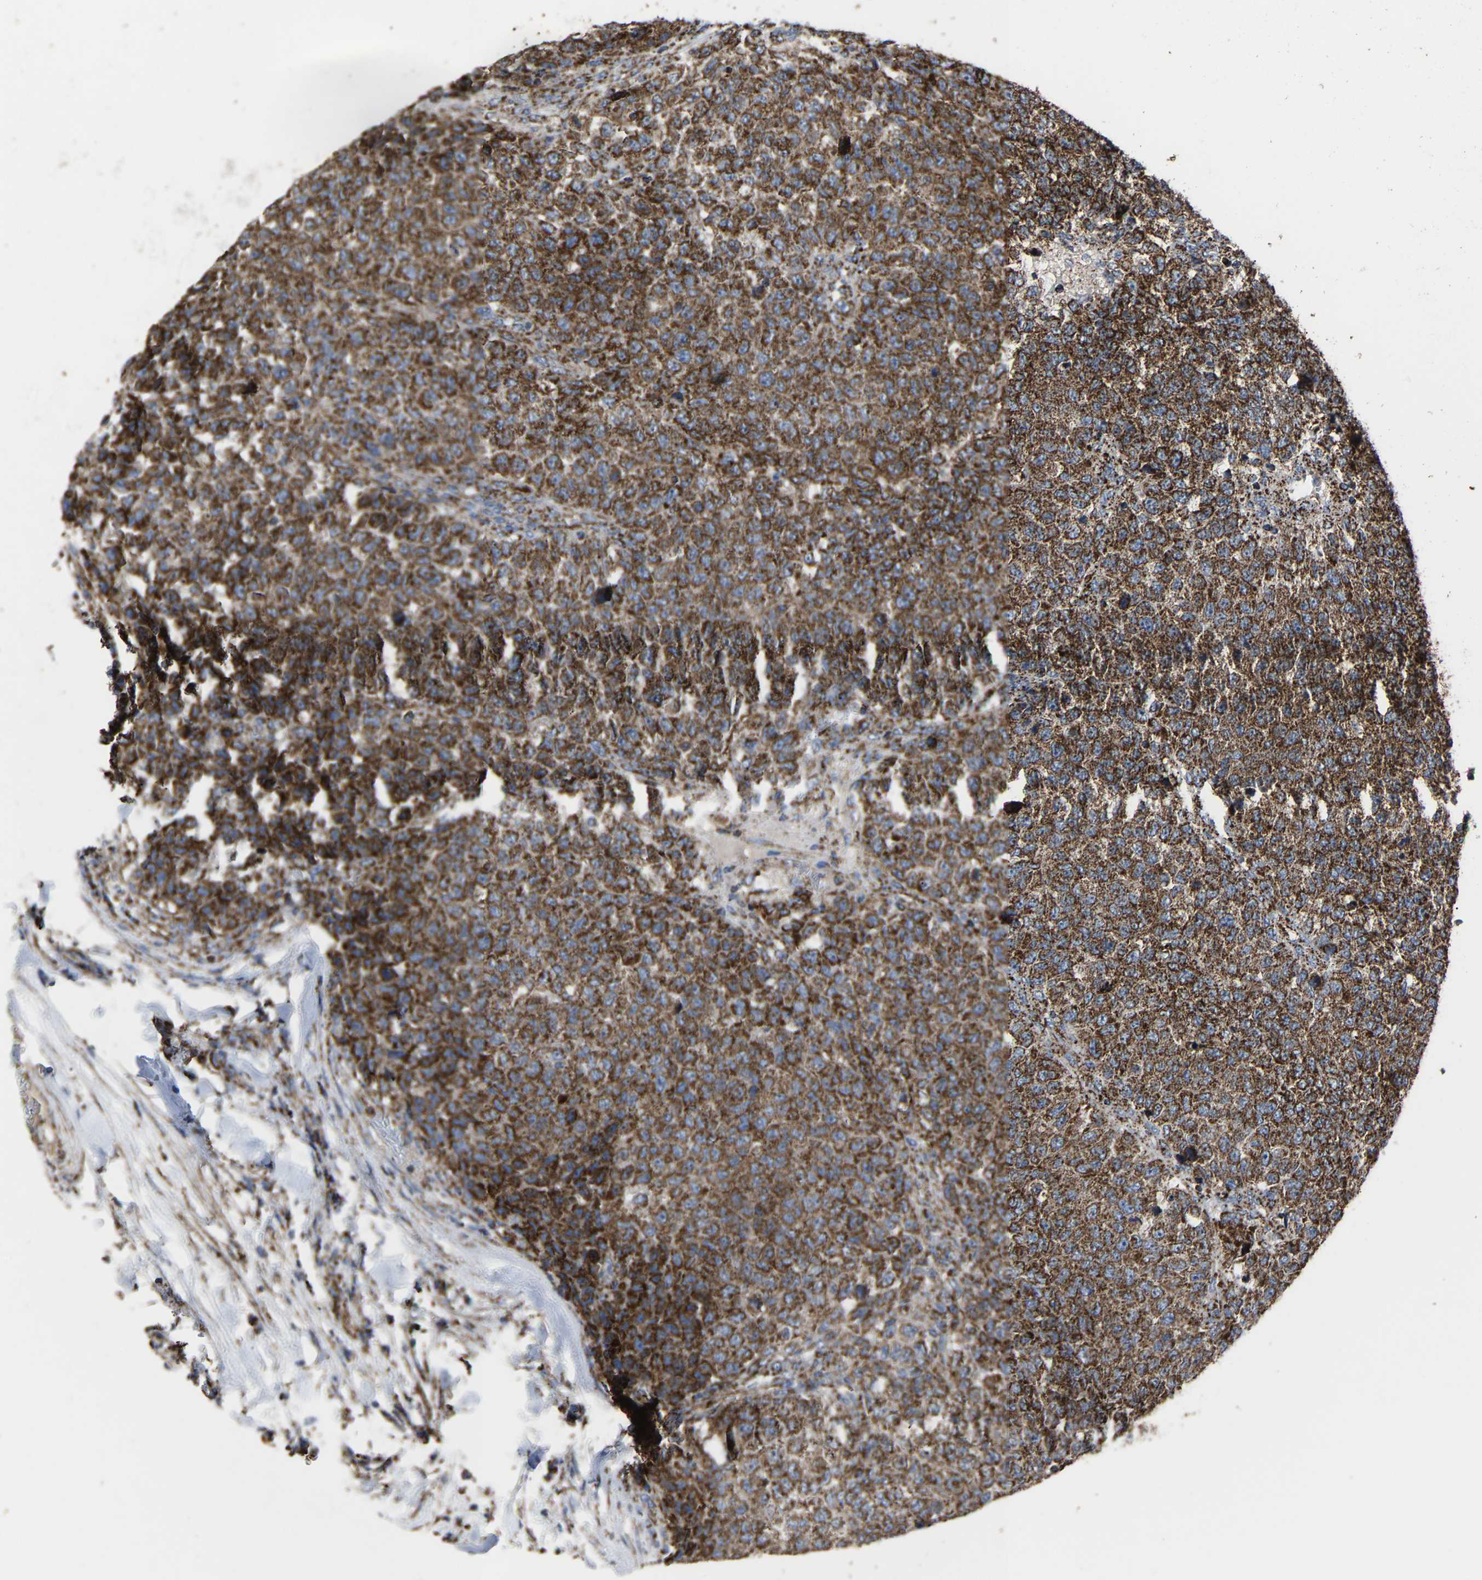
{"staining": {"intensity": "strong", "quantity": ">75%", "location": "cytoplasmic/membranous"}, "tissue": "testis cancer", "cell_type": "Tumor cells", "image_type": "cancer", "snomed": [{"axis": "morphology", "description": "Seminoma, NOS"}, {"axis": "topography", "description": "Testis"}], "caption": "Immunohistochemical staining of testis seminoma displays high levels of strong cytoplasmic/membranous protein expression in about >75% of tumor cells.", "gene": "NDUFV3", "patient": {"sex": "male", "age": 59}}